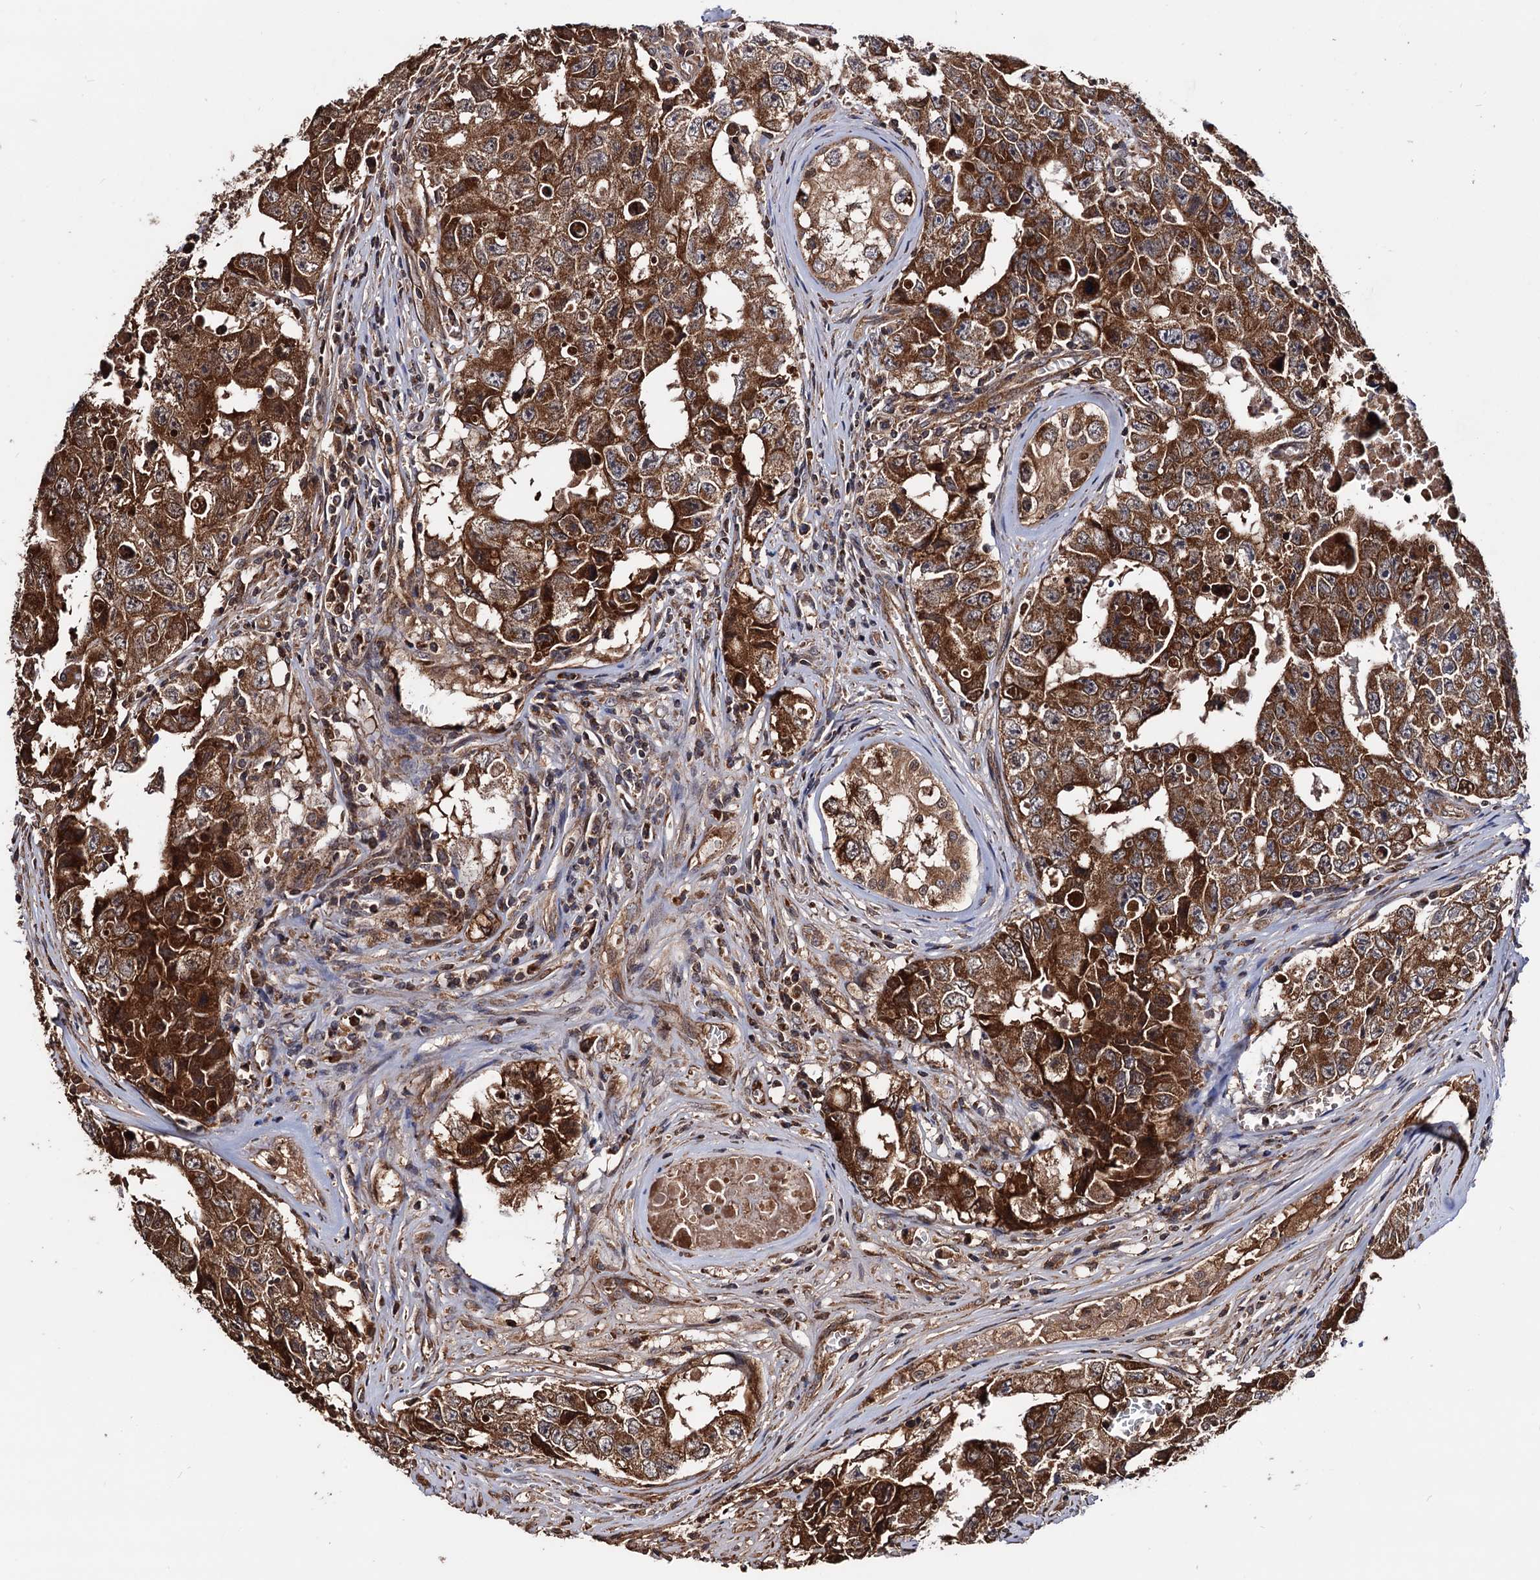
{"staining": {"intensity": "strong", "quantity": ">75%", "location": "cytoplasmic/membranous"}, "tissue": "testis cancer", "cell_type": "Tumor cells", "image_type": "cancer", "snomed": [{"axis": "morphology", "description": "Carcinoma, Embryonal, NOS"}, {"axis": "topography", "description": "Testis"}], "caption": "Testis cancer stained with a protein marker shows strong staining in tumor cells.", "gene": "MRPL42", "patient": {"sex": "male", "age": 17}}